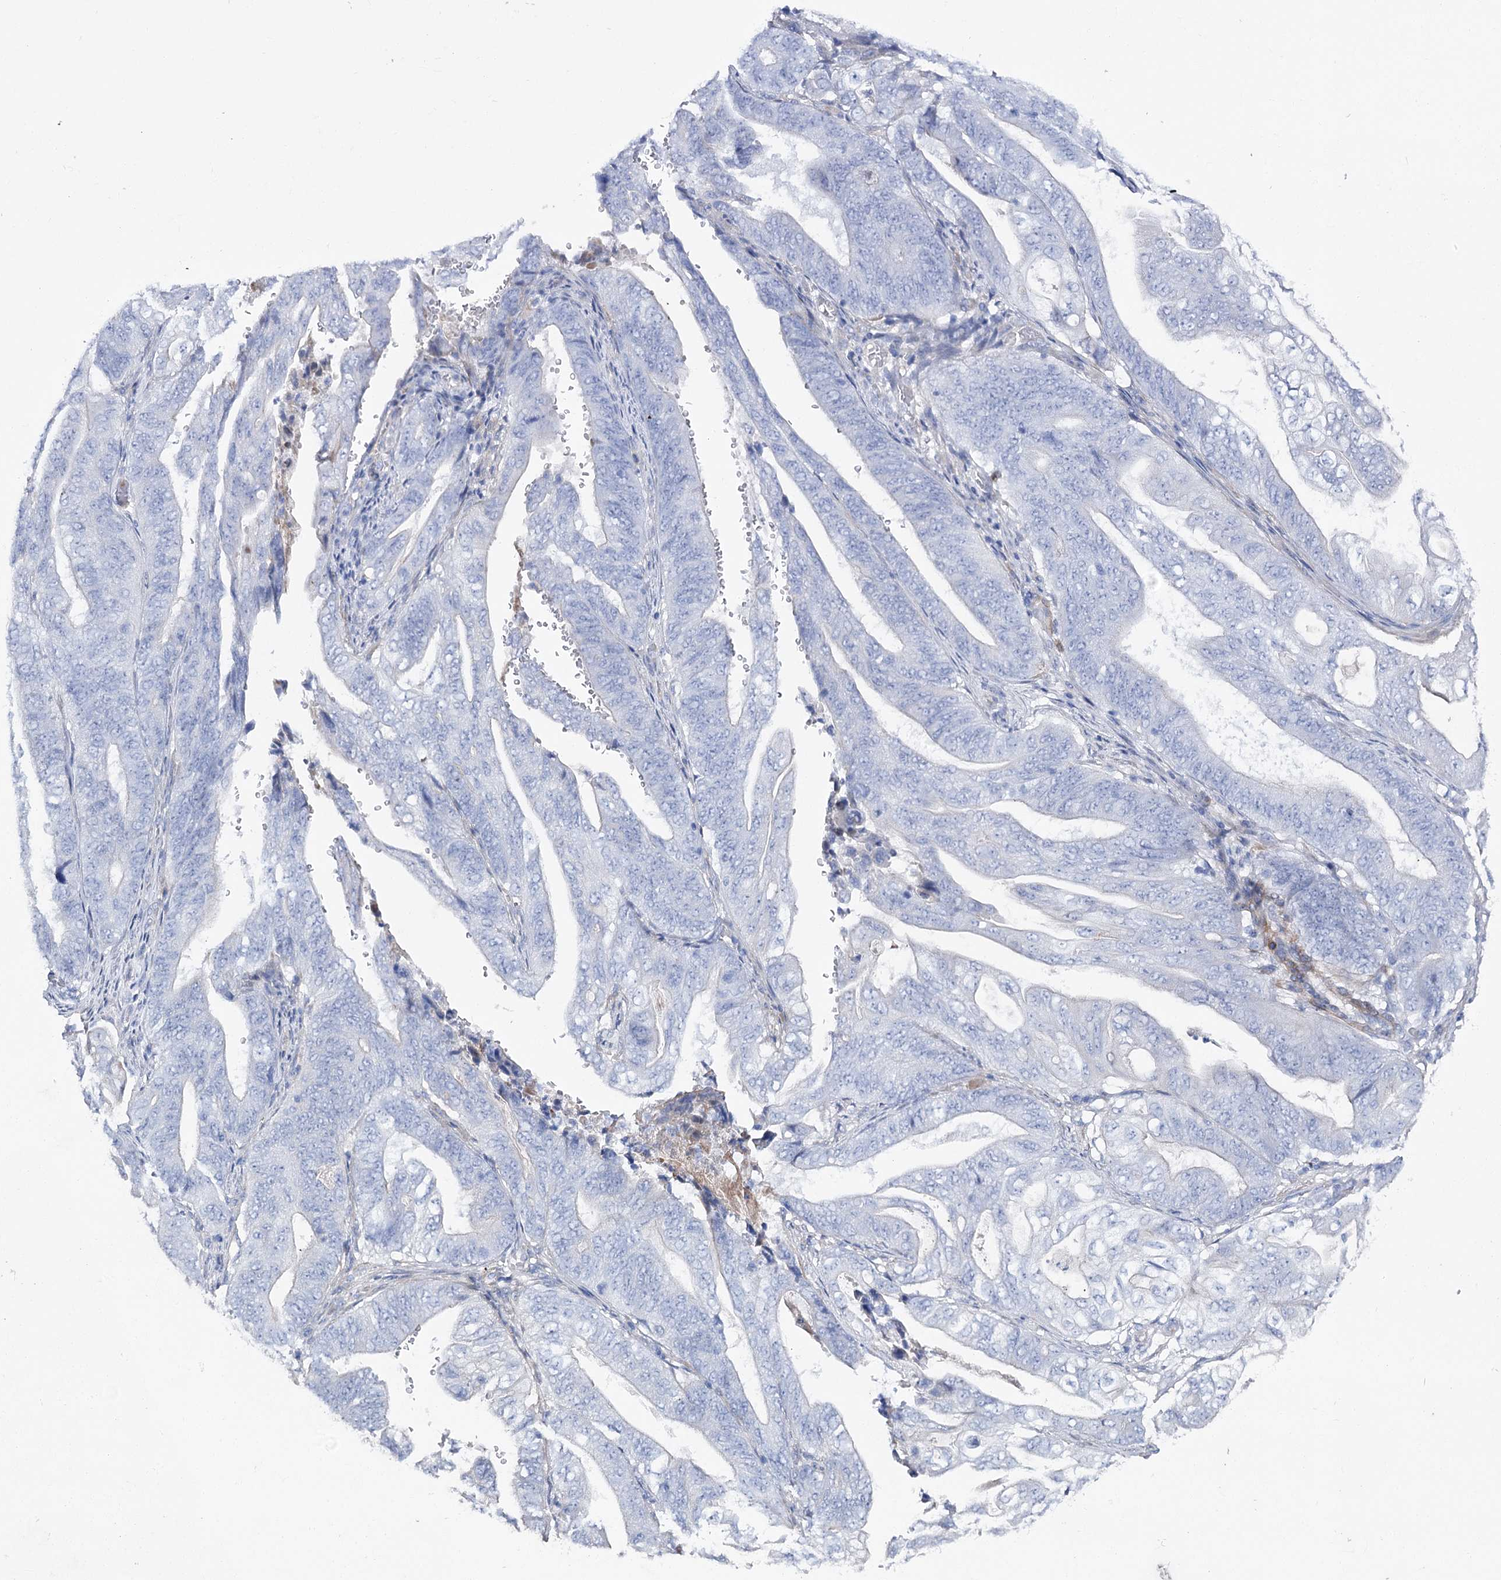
{"staining": {"intensity": "negative", "quantity": "none", "location": "none"}, "tissue": "stomach cancer", "cell_type": "Tumor cells", "image_type": "cancer", "snomed": [{"axis": "morphology", "description": "Adenocarcinoma, NOS"}, {"axis": "topography", "description": "Stomach"}], "caption": "Immunohistochemistry (IHC) of stomach adenocarcinoma displays no expression in tumor cells.", "gene": "ANKRD23", "patient": {"sex": "female", "age": 73}}